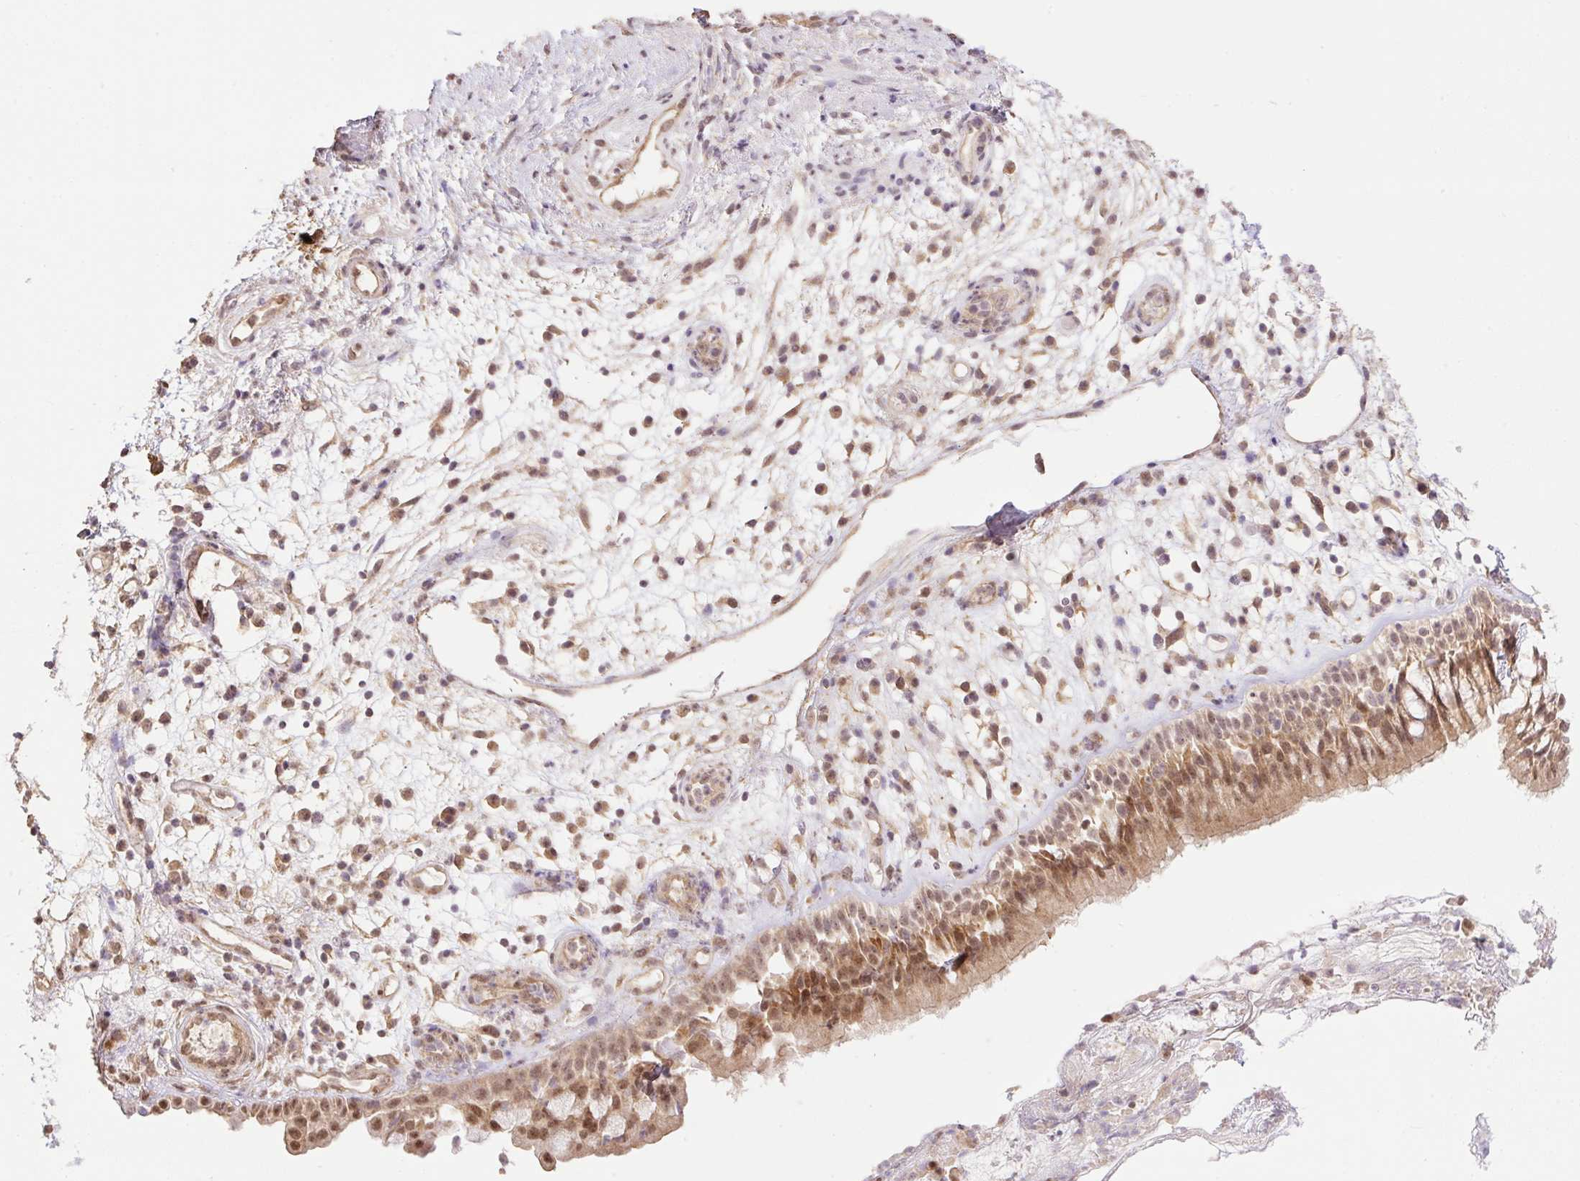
{"staining": {"intensity": "moderate", "quantity": "25%-75%", "location": "cytoplasmic/membranous,nuclear"}, "tissue": "nasopharynx", "cell_type": "Respiratory epithelial cells", "image_type": "normal", "snomed": [{"axis": "morphology", "description": "Normal tissue, NOS"}, {"axis": "morphology", "description": "Inflammation, NOS"}, {"axis": "topography", "description": "Nasopharynx"}], "caption": "This is a histology image of IHC staining of unremarkable nasopharynx, which shows moderate staining in the cytoplasmic/membranous,nuclear of respiratory epithelial cells.", "gene": "VPS25", "patient": {"sex": "male", "age": 54}}